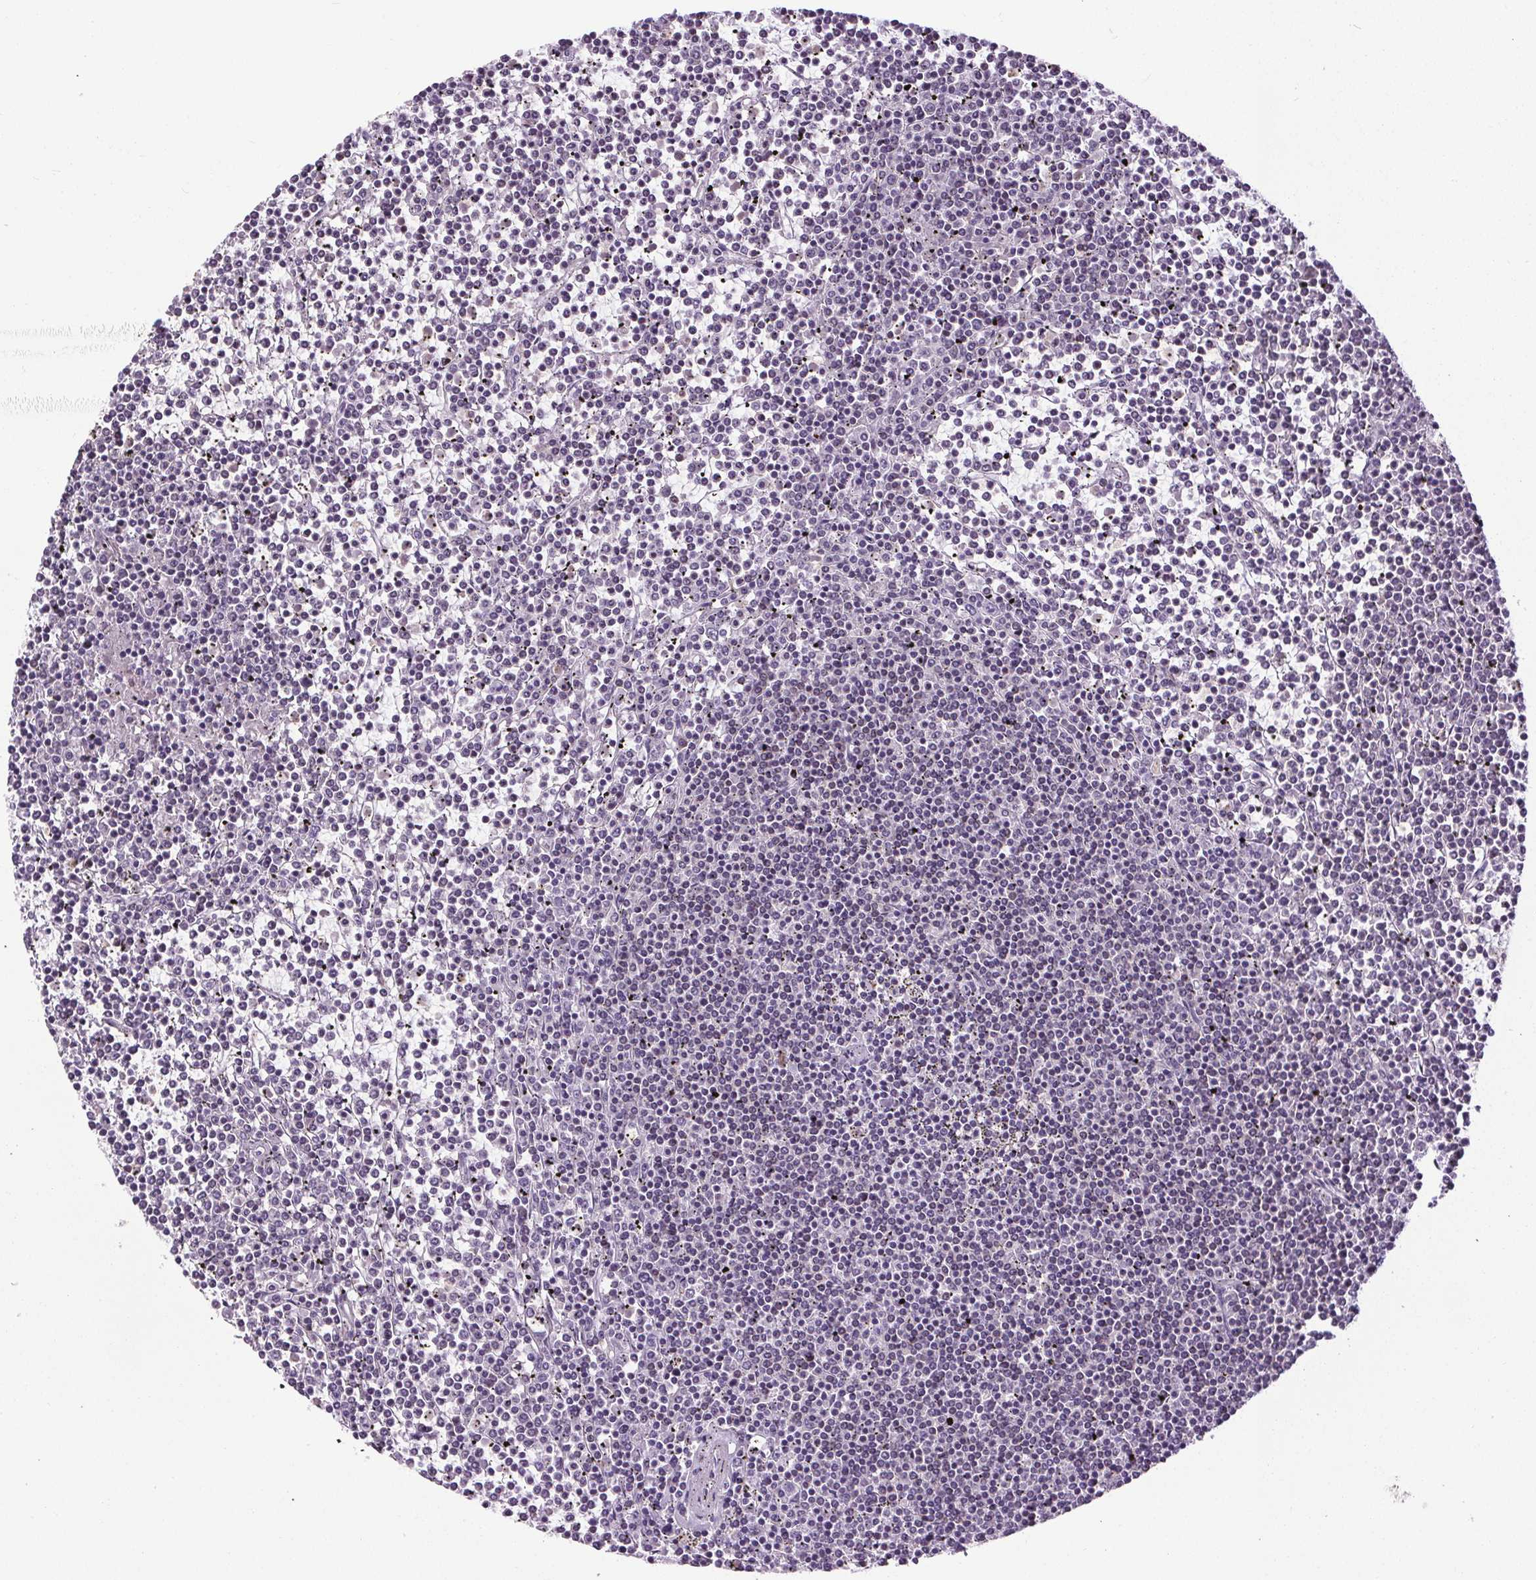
{"staining": {"intensity": "negative", "quantity": "none", "location": "none"}, "tissue": "lymphoma", "cell_type": "Tumor cells", "image_type": "cancer", "snomed": [{"axis": "morphology", "description": "Malignant lymphoma, non-Hodgkin's type, Low grade"}, {"axis": "topography", "description": "Spleen"}], "caption": "Image shows no protein expression in tumor cells of lymphoma tissue.", "gene": "TMEM240", "patient": {"sex": "female", "age": 19}}